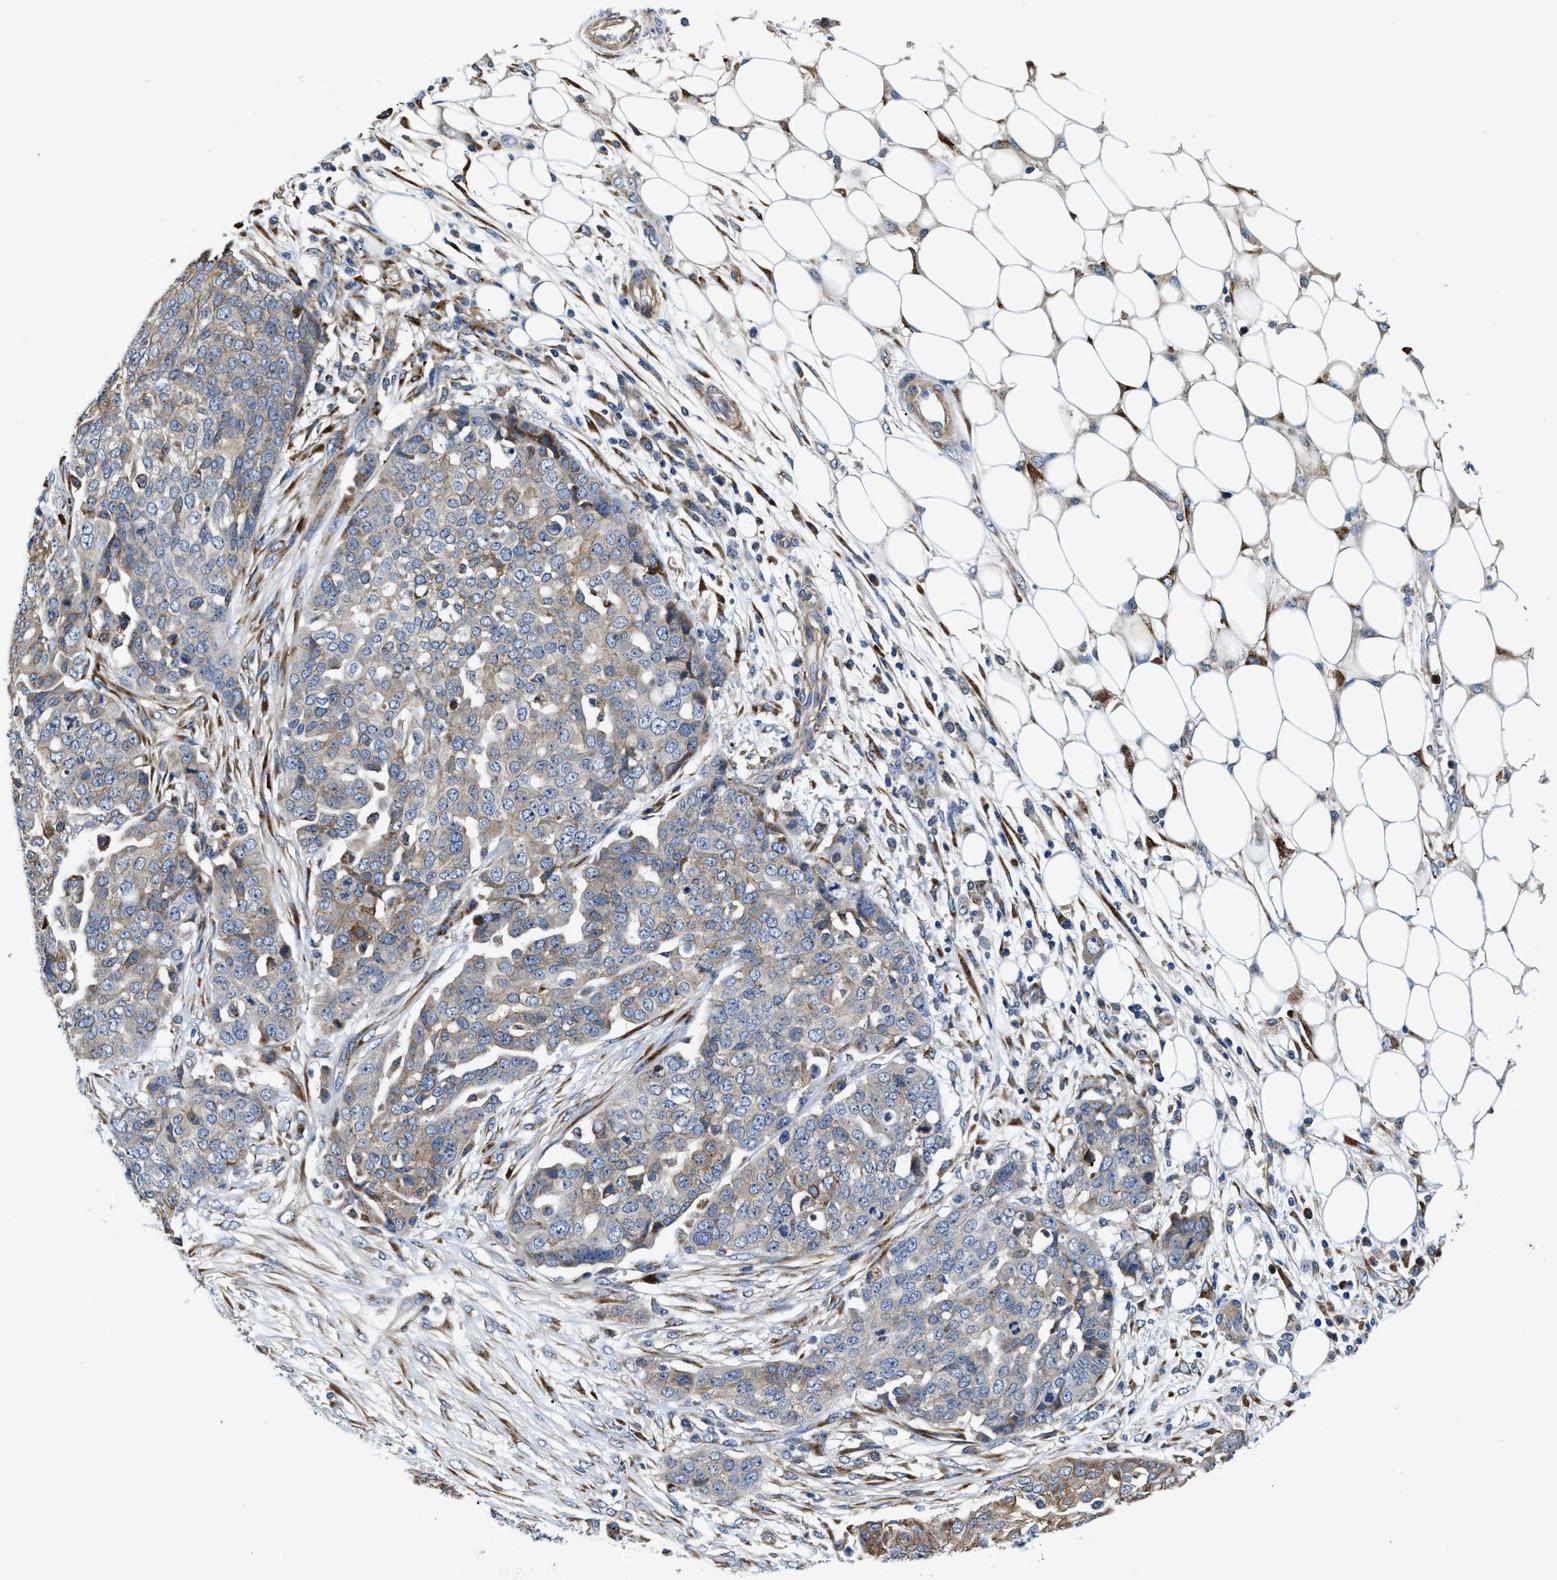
{"staining": {"intensity": "moderate", "quantity": "<25%", "location": "cytoplasmic/membranous"}, "tissue": "ovarian cancer", "cell_type": "Tumor cells", "image_type": "cancer", "snomed": [{"axis": "morphology", "description": "Cystadenocarcinoma, serous, NOS"}, {"axis": "topography", "description": "Soft tissue"}, {"axis": "topography", "description": "Ovary"}], "caption": "Protein staining of serous cystadenocarcinoma (ovarian) tissue reveals moderate cytoplasmic/membranous staining in about <25% of tumor cells.", "gene": "SLC12A2", "patient": {"sex": "female", "age": 57}}